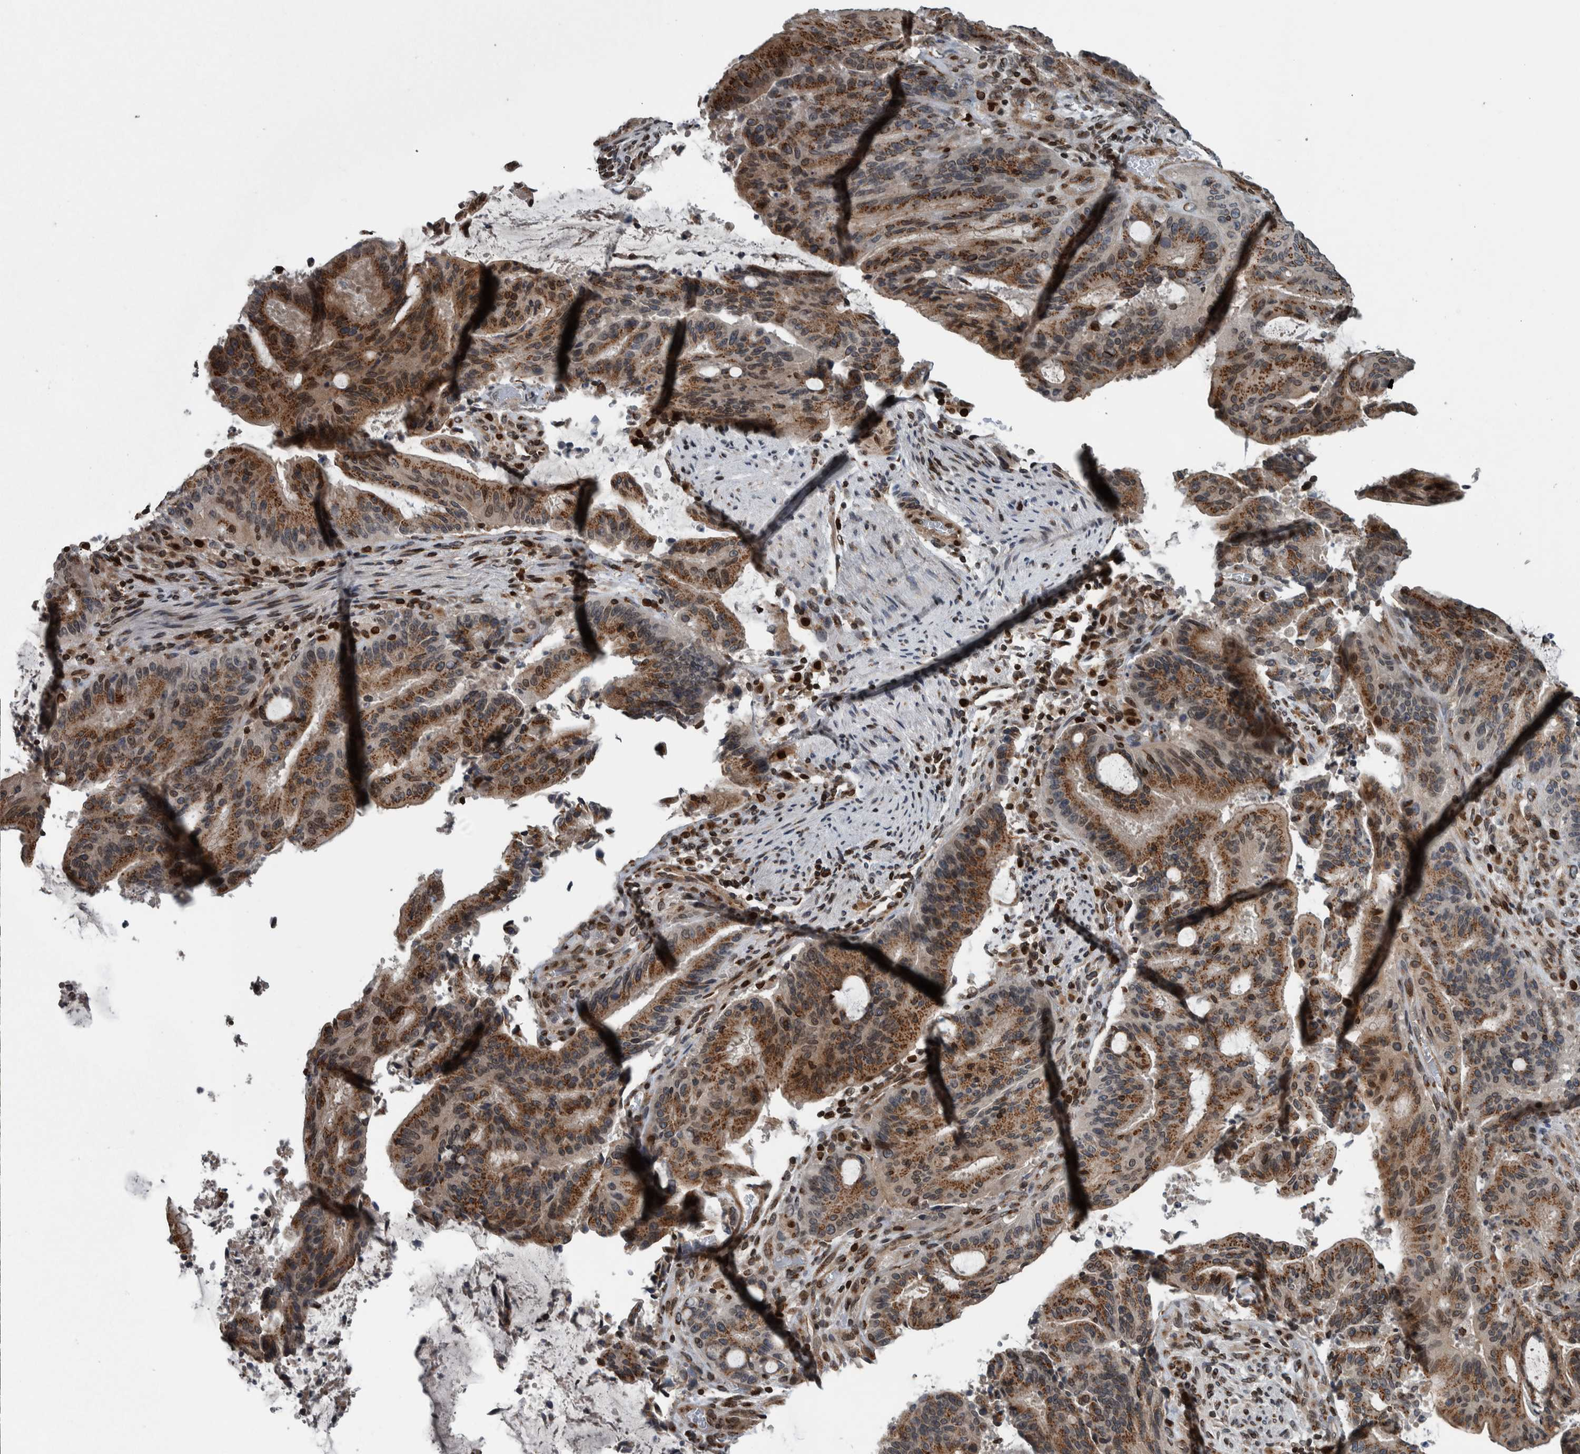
{"staining": {"intensity": "moderate", "quantity": ">75%", "location": "cytoplasmic/membranous"}, "tissue": "liver cancer", "cell_type": "Tumor cells", "image_type": "cancer", "snomed": [{"axis": "morphology", "description": "Normal tissue, NOS"}, {"axis": "morphology", "description": "Cholangiocarcinoma"}, {"axis": "topography", "description": "Liver"}, {"axis": "topography", "description": "Peripheral nerve tissue"}], "caption": "Moderate cytoplasmic/membranous positivity for a protein is present in approximately >75% of tumor cells of liver cancer using immunohistochemistry.", "gene": "FAM135B", "patient": {"sex": "female", "age": 73}}